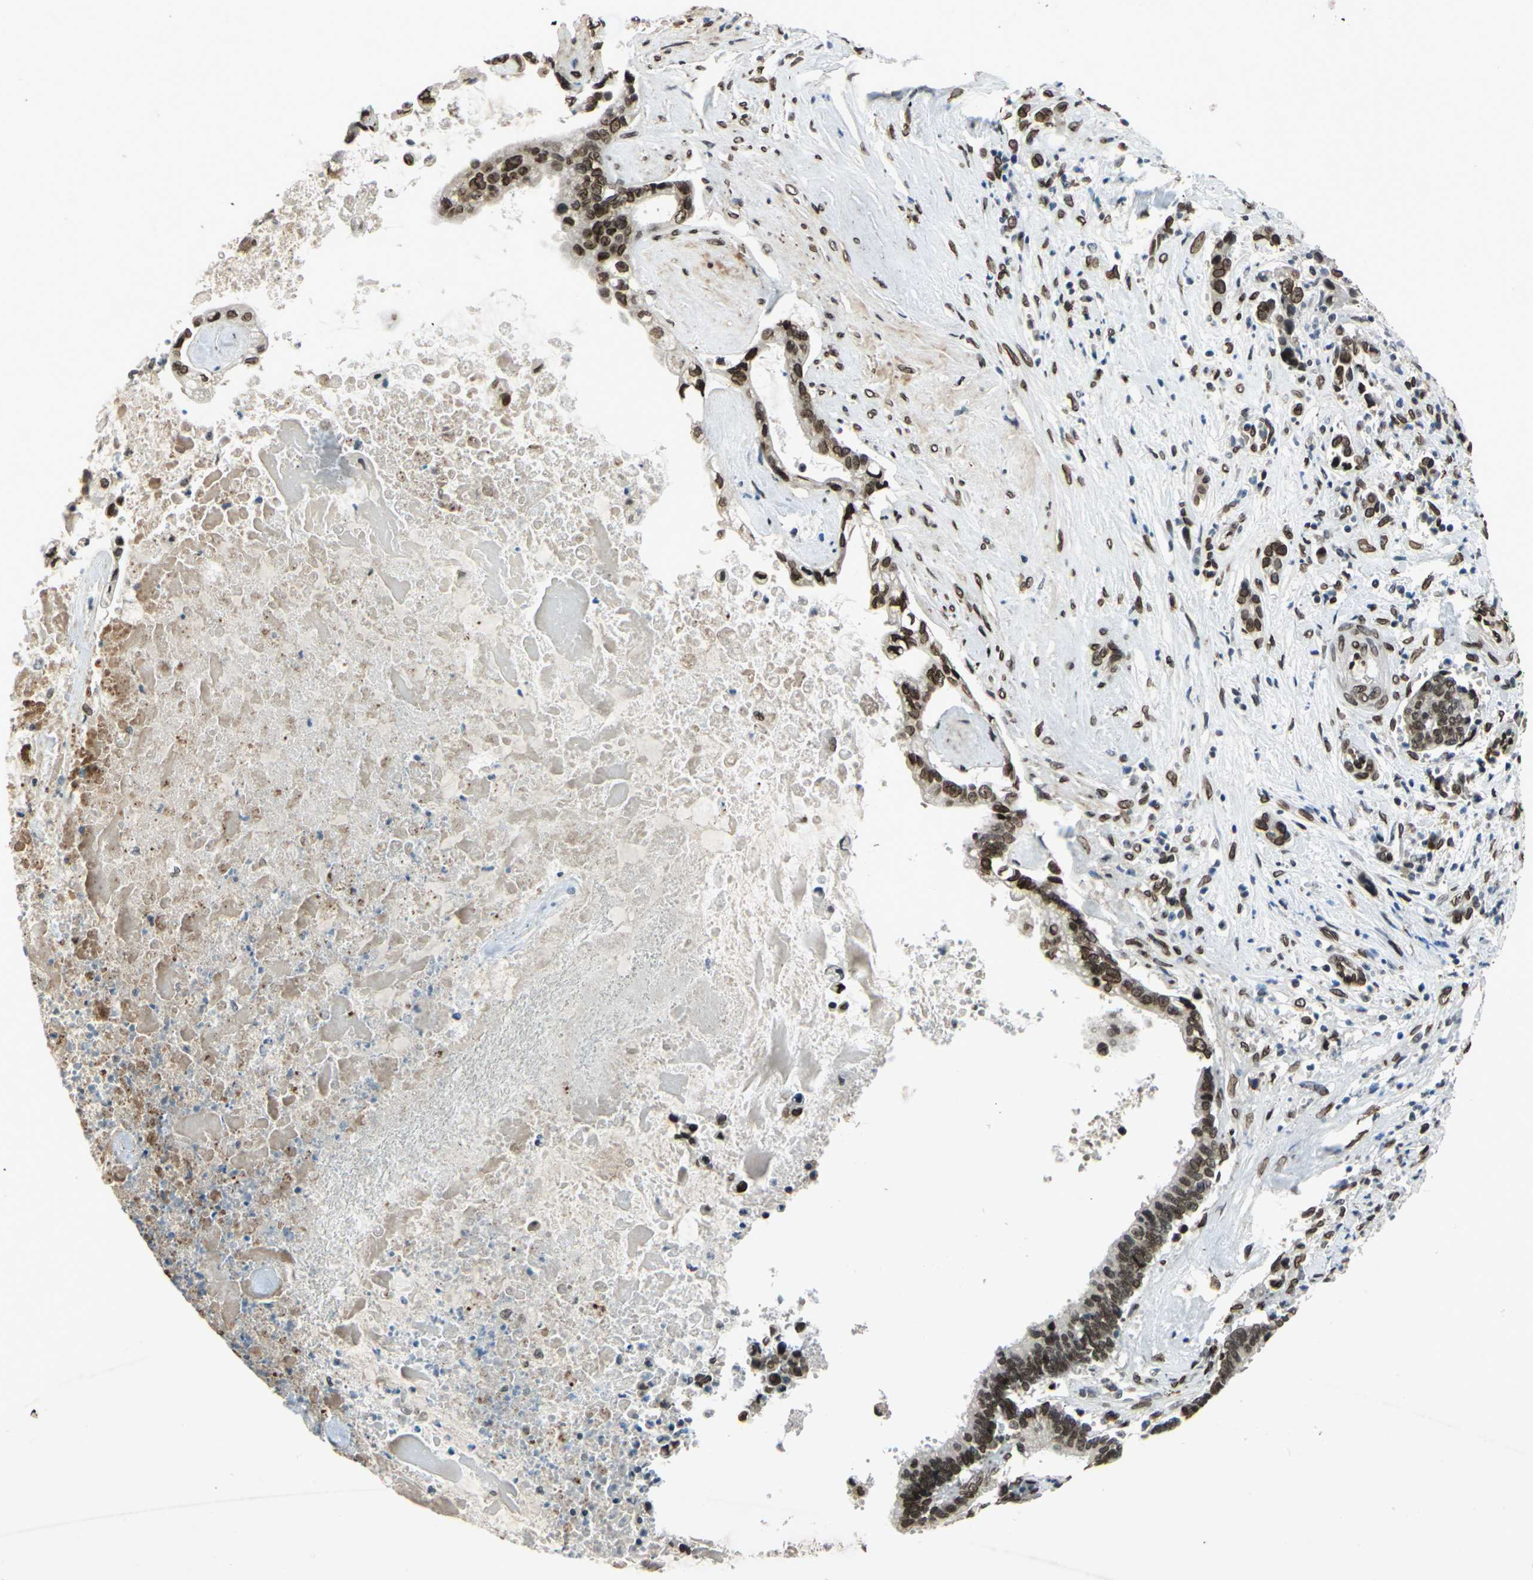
{"staining": {"intensity": "strong", "quantity": ">75%", "location": "nuclear"}, "tissue": "liver cancer", "cell_type": "Tumor cells", "image_type": "cancer", "snomed": [{"axis": "morphology", "description": "Cholangiocarcinoma"}, {"axis": "topography", "description": "Liver"}], "caption": "Human cholangiocarcinoma (liver) stained for a protein (brown) demonstrates strong nuclear positive staining in about >75% of tumor cells.", "gene": "ISY1", "patient": {"sex": "male", "age": 57}}